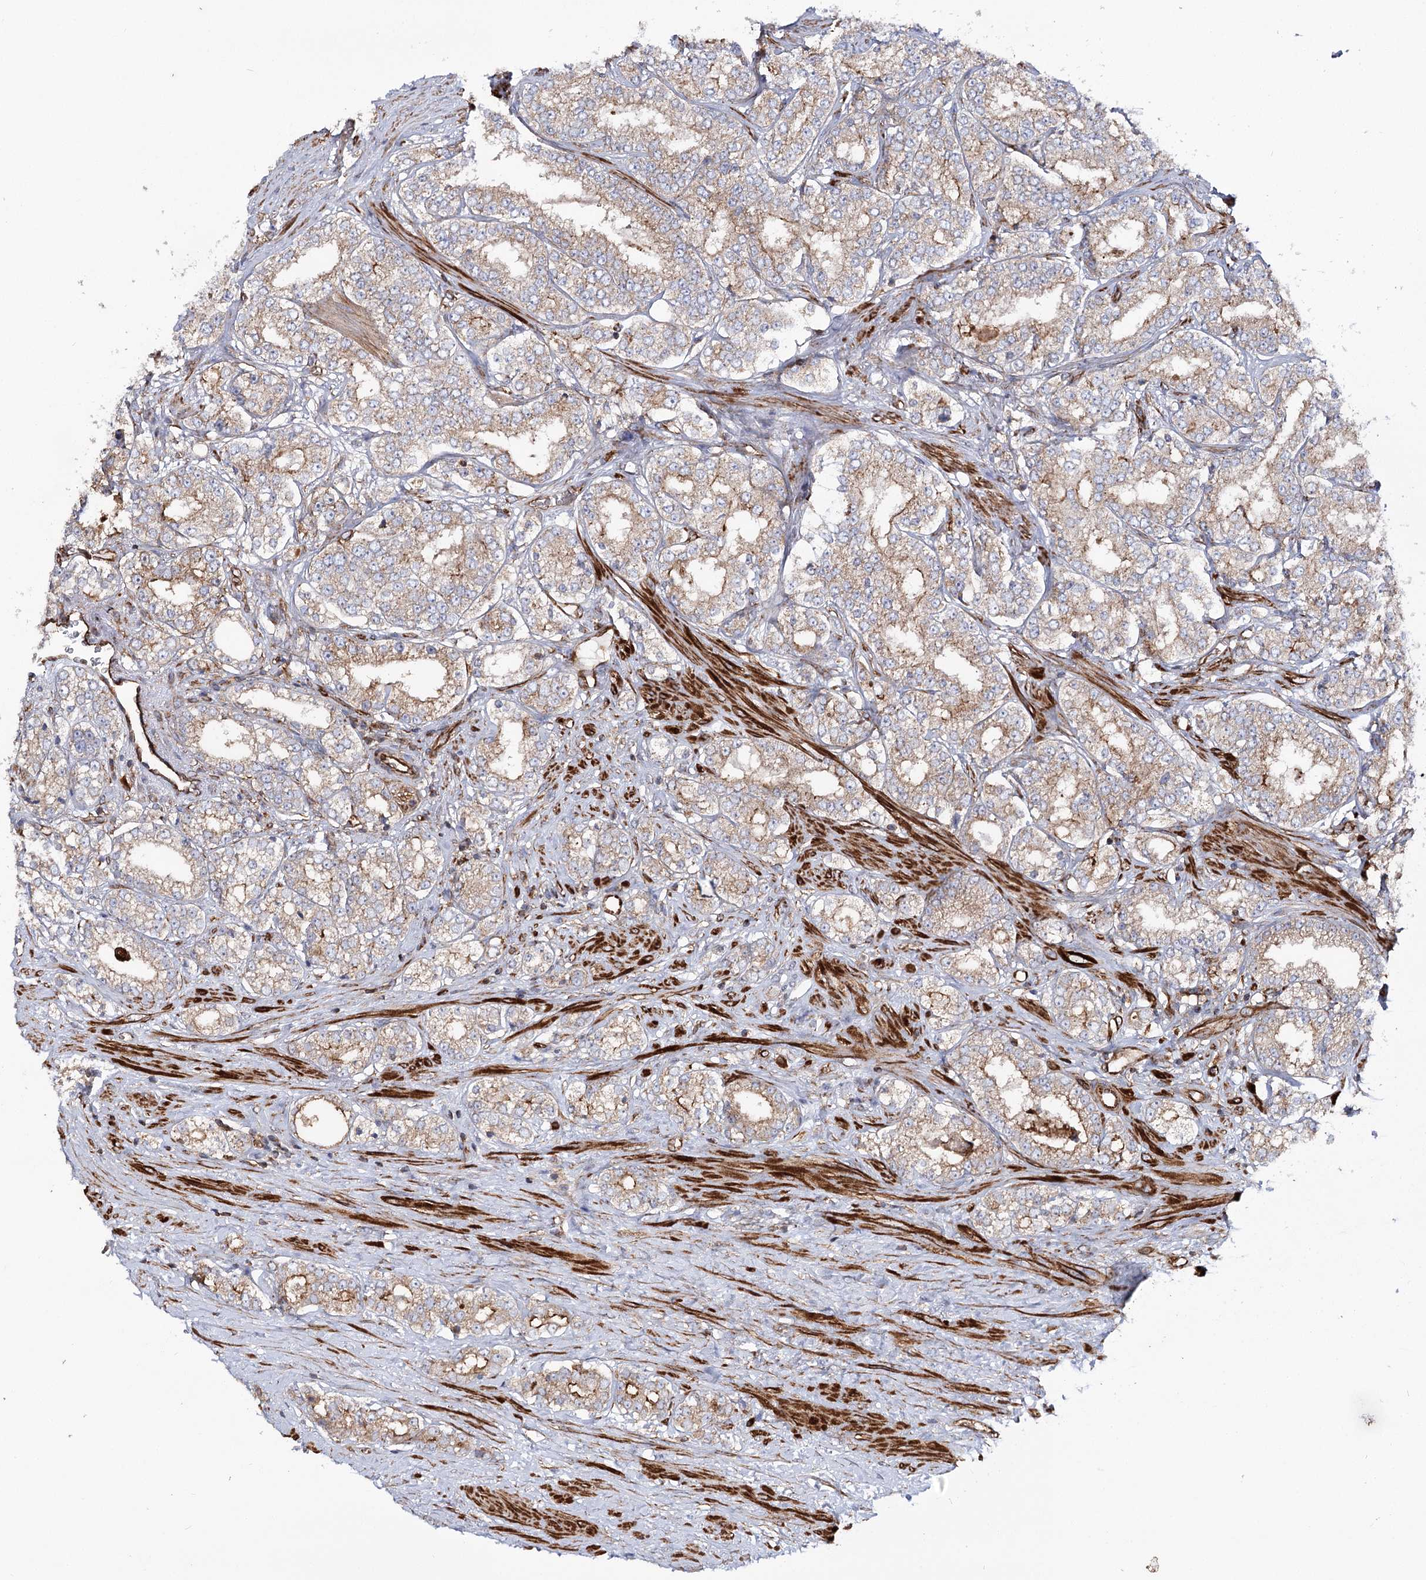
{"staining": {"intensity": "weak", "quantity": ">75%", "location": "cytoplasmic/membranous"}, "tissue": "prostate cancer", "cell_type": "Tumor cells", "image_type": "cancer", "snomed": [{"axis": "morphology", "description": "Normal tissue, NOS"}, {"axis": "morphology", "description": "Adenocarcinoma, High grade"}, {"axis": "topography", "description": "Prostate"}], "caption": "An image of prostate cancer stained for a protein exhibits weak cytoplasmic/membranous brown staining in tumor cells.", "gene": "THUMPD3", "patient": {"sex": "male", "age": 83}}